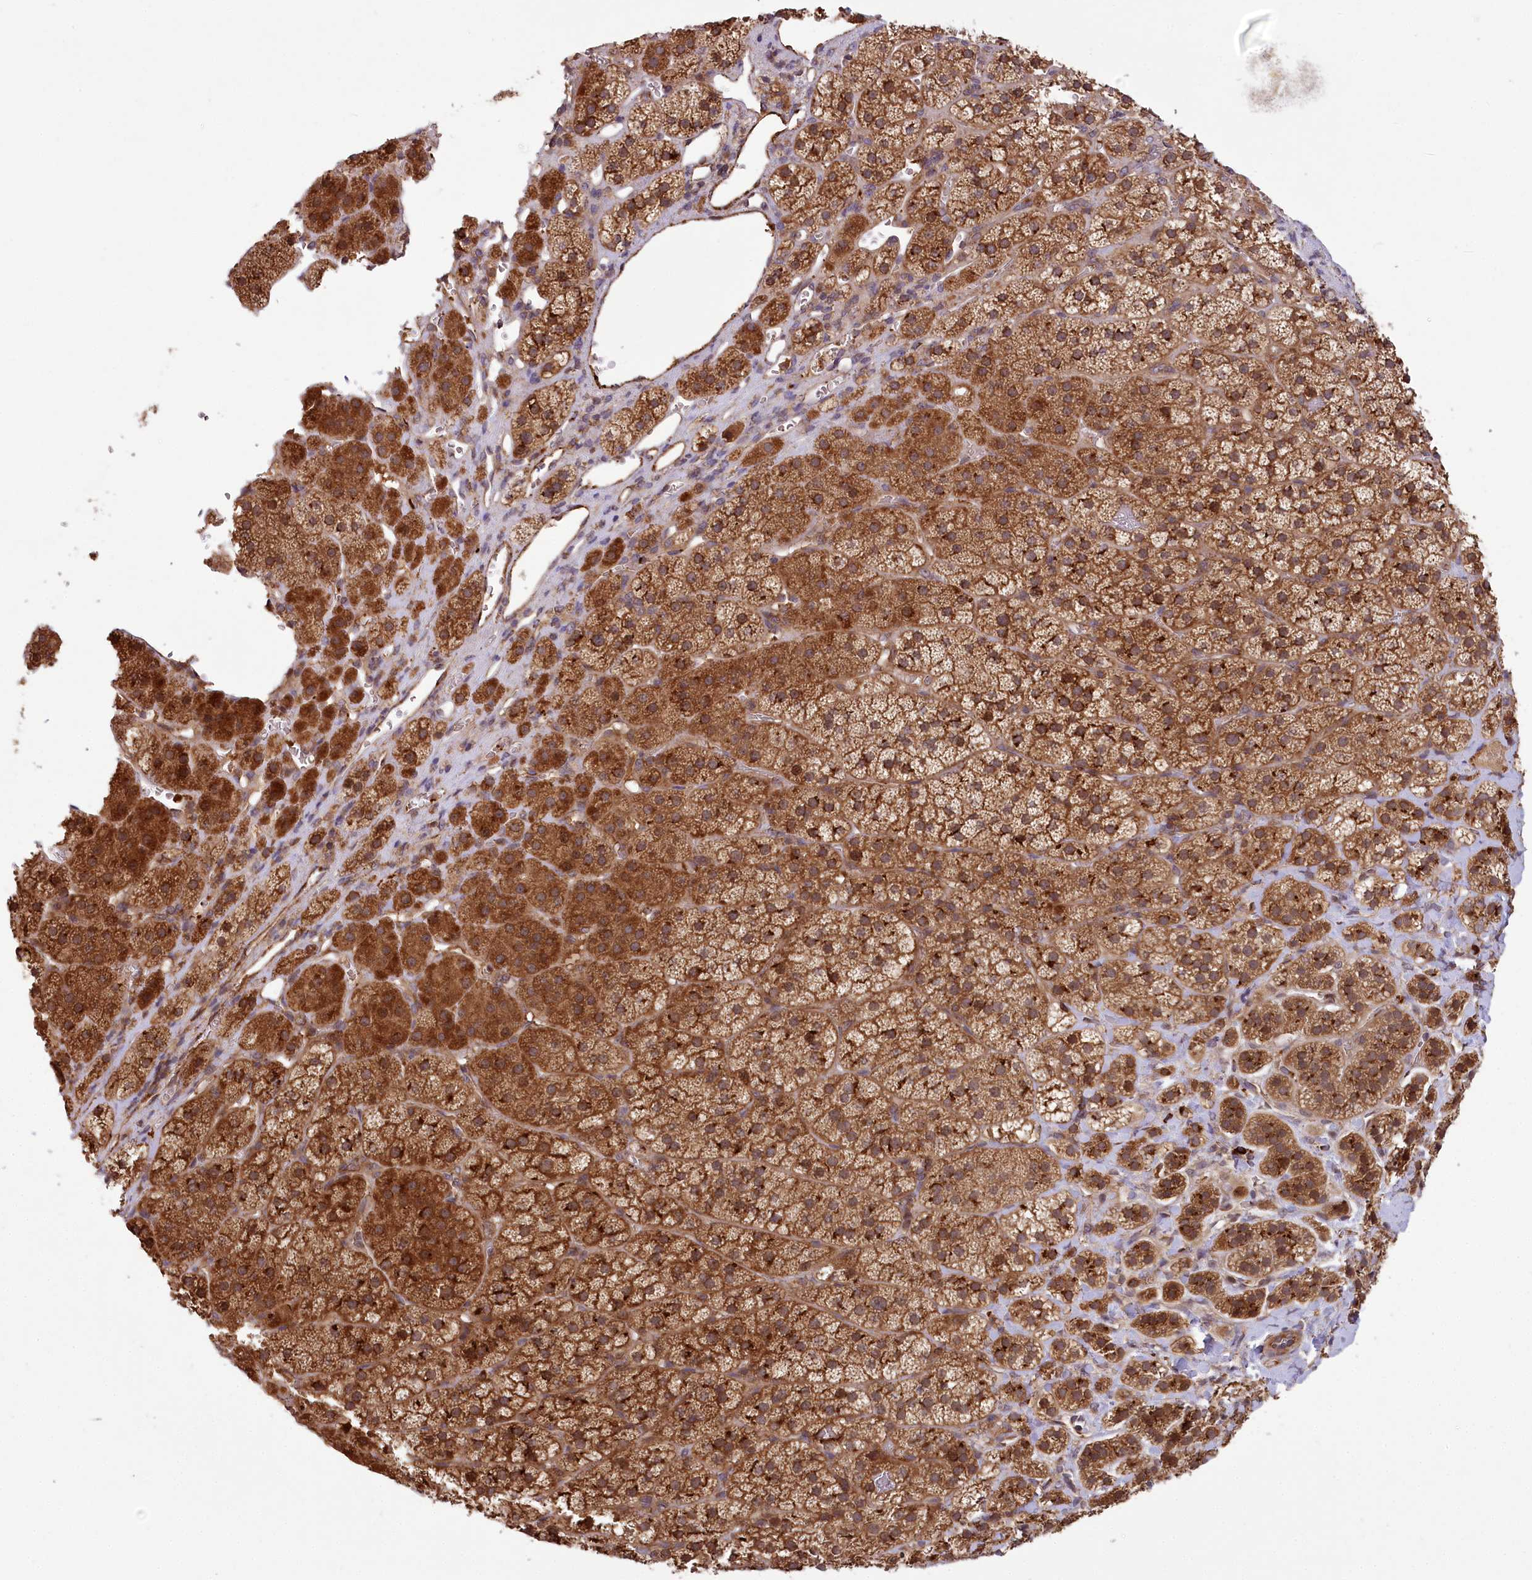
{"staining": {"intensity": "strong", "quantity": ">75%", "location": "cytoplasmic/membranous"}, "tissue": "adrenal gland", "cell_type": "Glandular cells", "image_type": "normal", "snomed": [{"axis": "morphology", "description": "Normal tissue, NOS"}, {"axis": "topography", "description": "Adrenal gland"}], "caption": "Protein staining of benign adrenal gland exhibits strong cytoplasmic/membranous staining in about >75% of glandular cells.", "gene": "CARD19", "patient": {"sex": "female", "age": 44}}